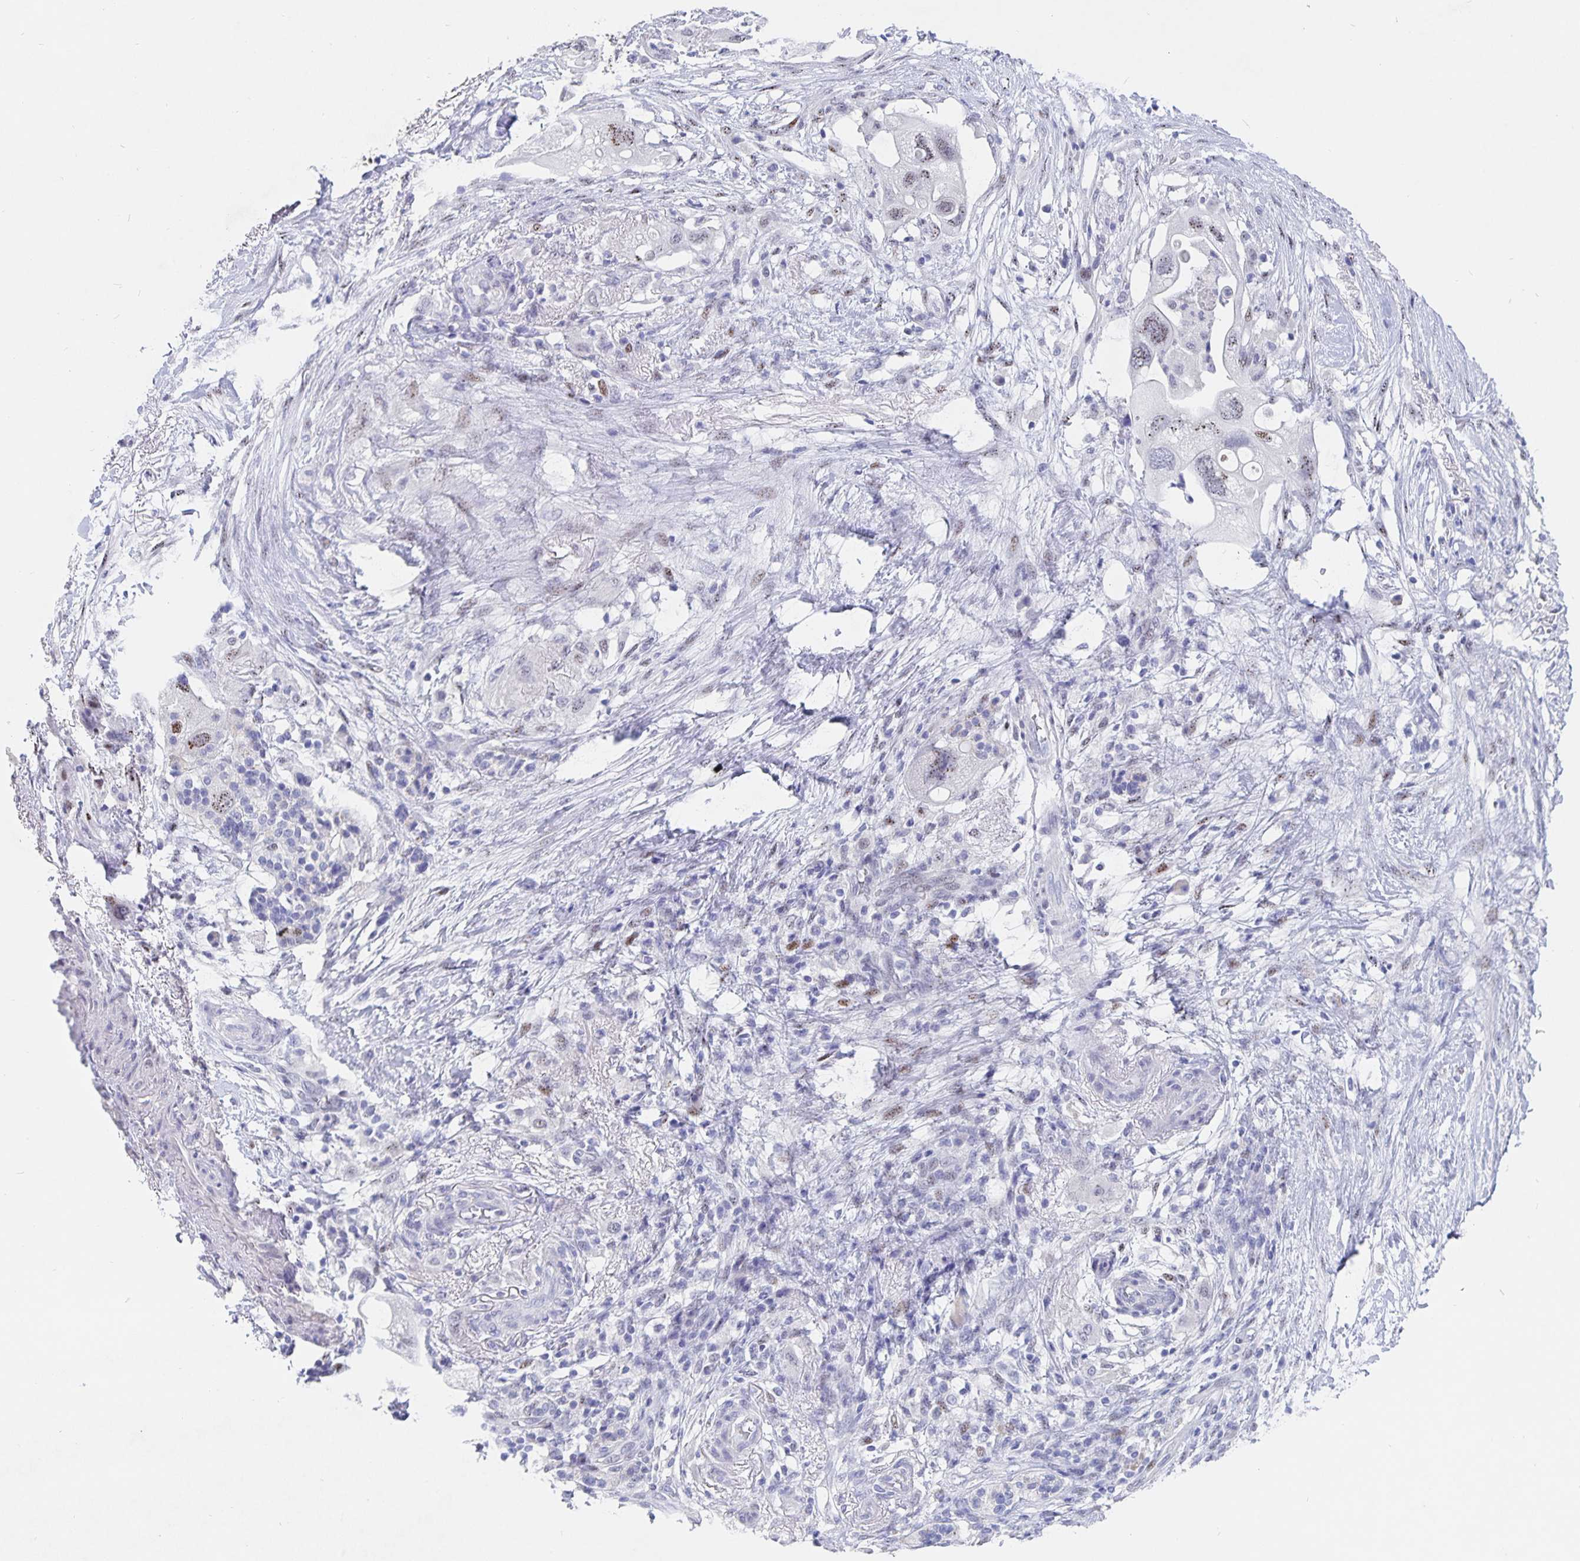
{"staining": {"intensity": "weak", "quantity": "25%-75%", "location": "nuclear"}, "tissue": "pancreatic cancer", "cell_type": "Tumor cells", "image_type": "cancer", "snomed": [{"axis": "morphology", "description": "Adenocarcinoma, NOS"}, {"axis": "topography", "description": "Pancreas"}], "caption": "A high-resolution micrograph shows IHC staining of pancreatic cancer (adenocarcinoma), which shows weak nuclear staining in about 25%-75% of tumor cells.", "gene": "SMOC1", "patient": {"sex": "female", "age": 72}}